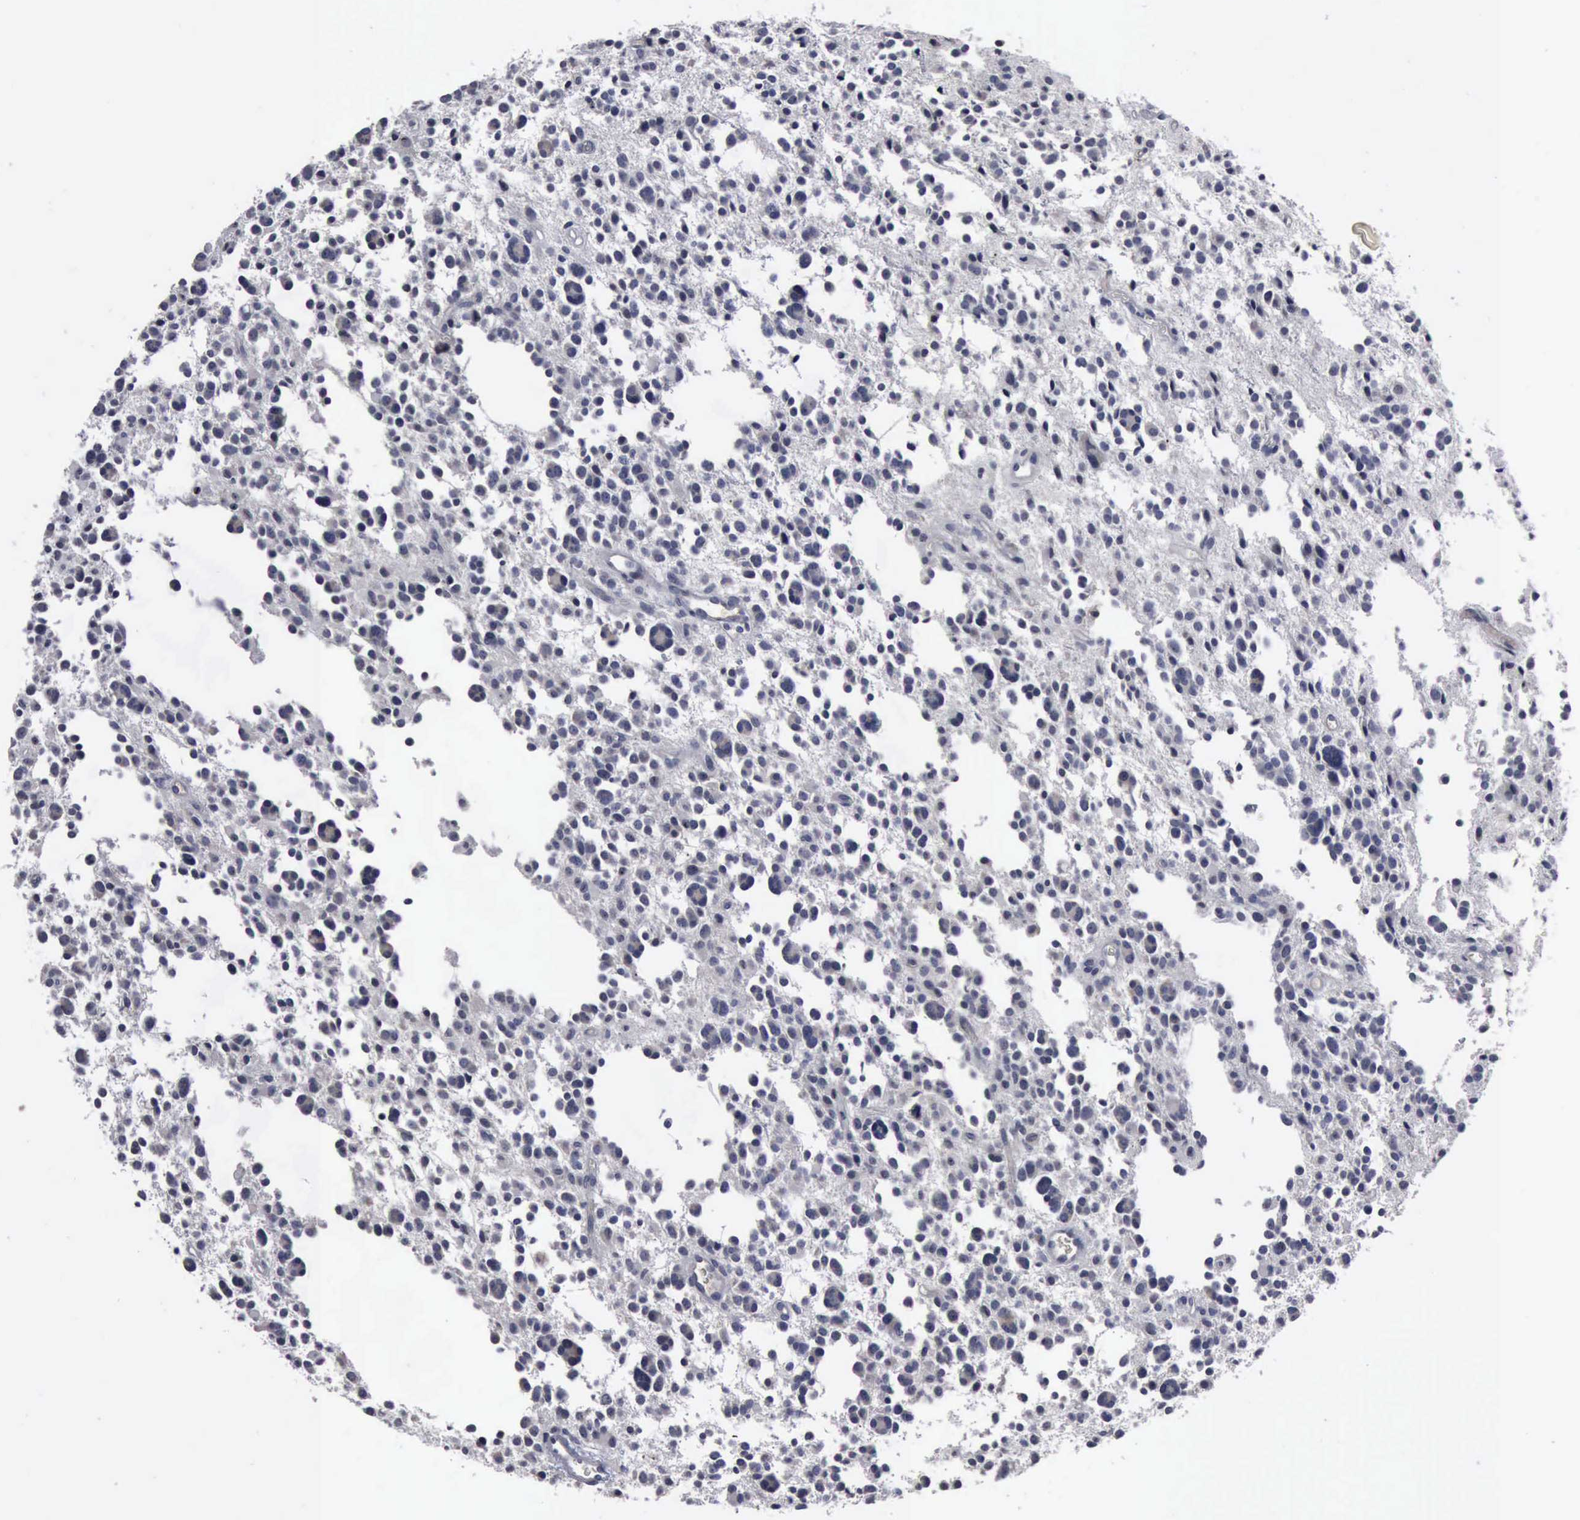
{"staining": {"intensity": "negative", "quantity": "none", "location": "none"}, "tissue": "glioma", "cell_type": "Tumor cells", "image_type": "cancer", "snomed": [{"axis": "morphology", "description": "Glioma, malignant, Low grade"}, {"axis": "topography", "description": "Brain"}], "caption": "Protein analysis of glioma displays no significant positivity in tumor cells.", "gene": "MYO18B", "patient": {"sex": "female", "age": 36}}